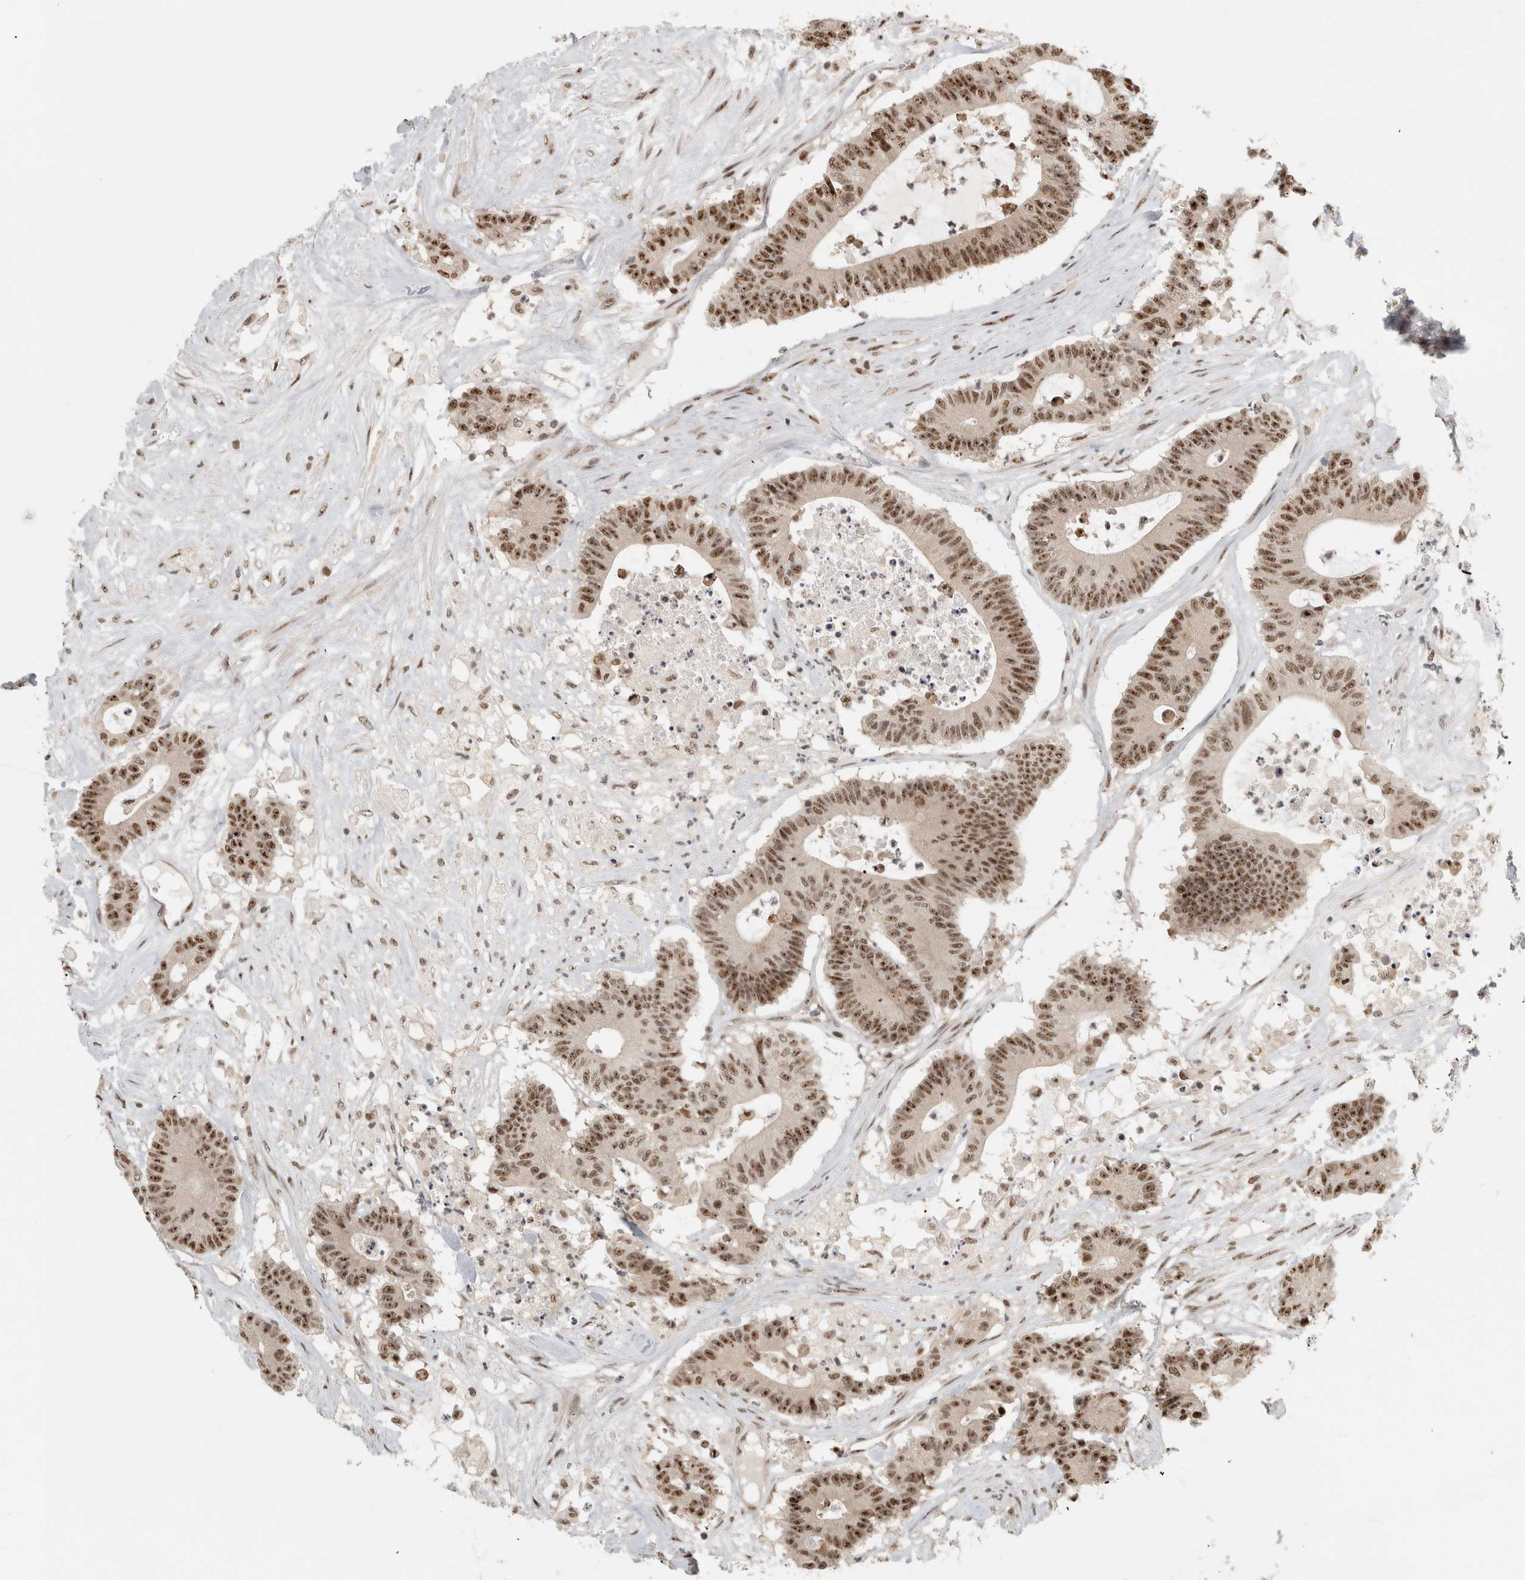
{"staining": {"intensity": "moderate", "quantity": ">75%", "location": "nuclear"}, "tissue": "colorectal cancer", "cell_type": "Tumor cells", "image_type": "cancer", "snomed": [{"axis": "morphology", "description": "Adenocarcinoma, NOS"}, {"axis": "topography", "description": "Colon"}], "caption": "Immunohistochemical staining of human colorectal cancer exhibits medium levels of moderate nuclear staining in approximately >75% of tumor cells. Using DAB (brown) and hematoxylin (blue) stains, captured at high magnification using brightfield microscopy.", "gene": "EBNA1BP2", "patient": {"sex": "female", "age": 84}}